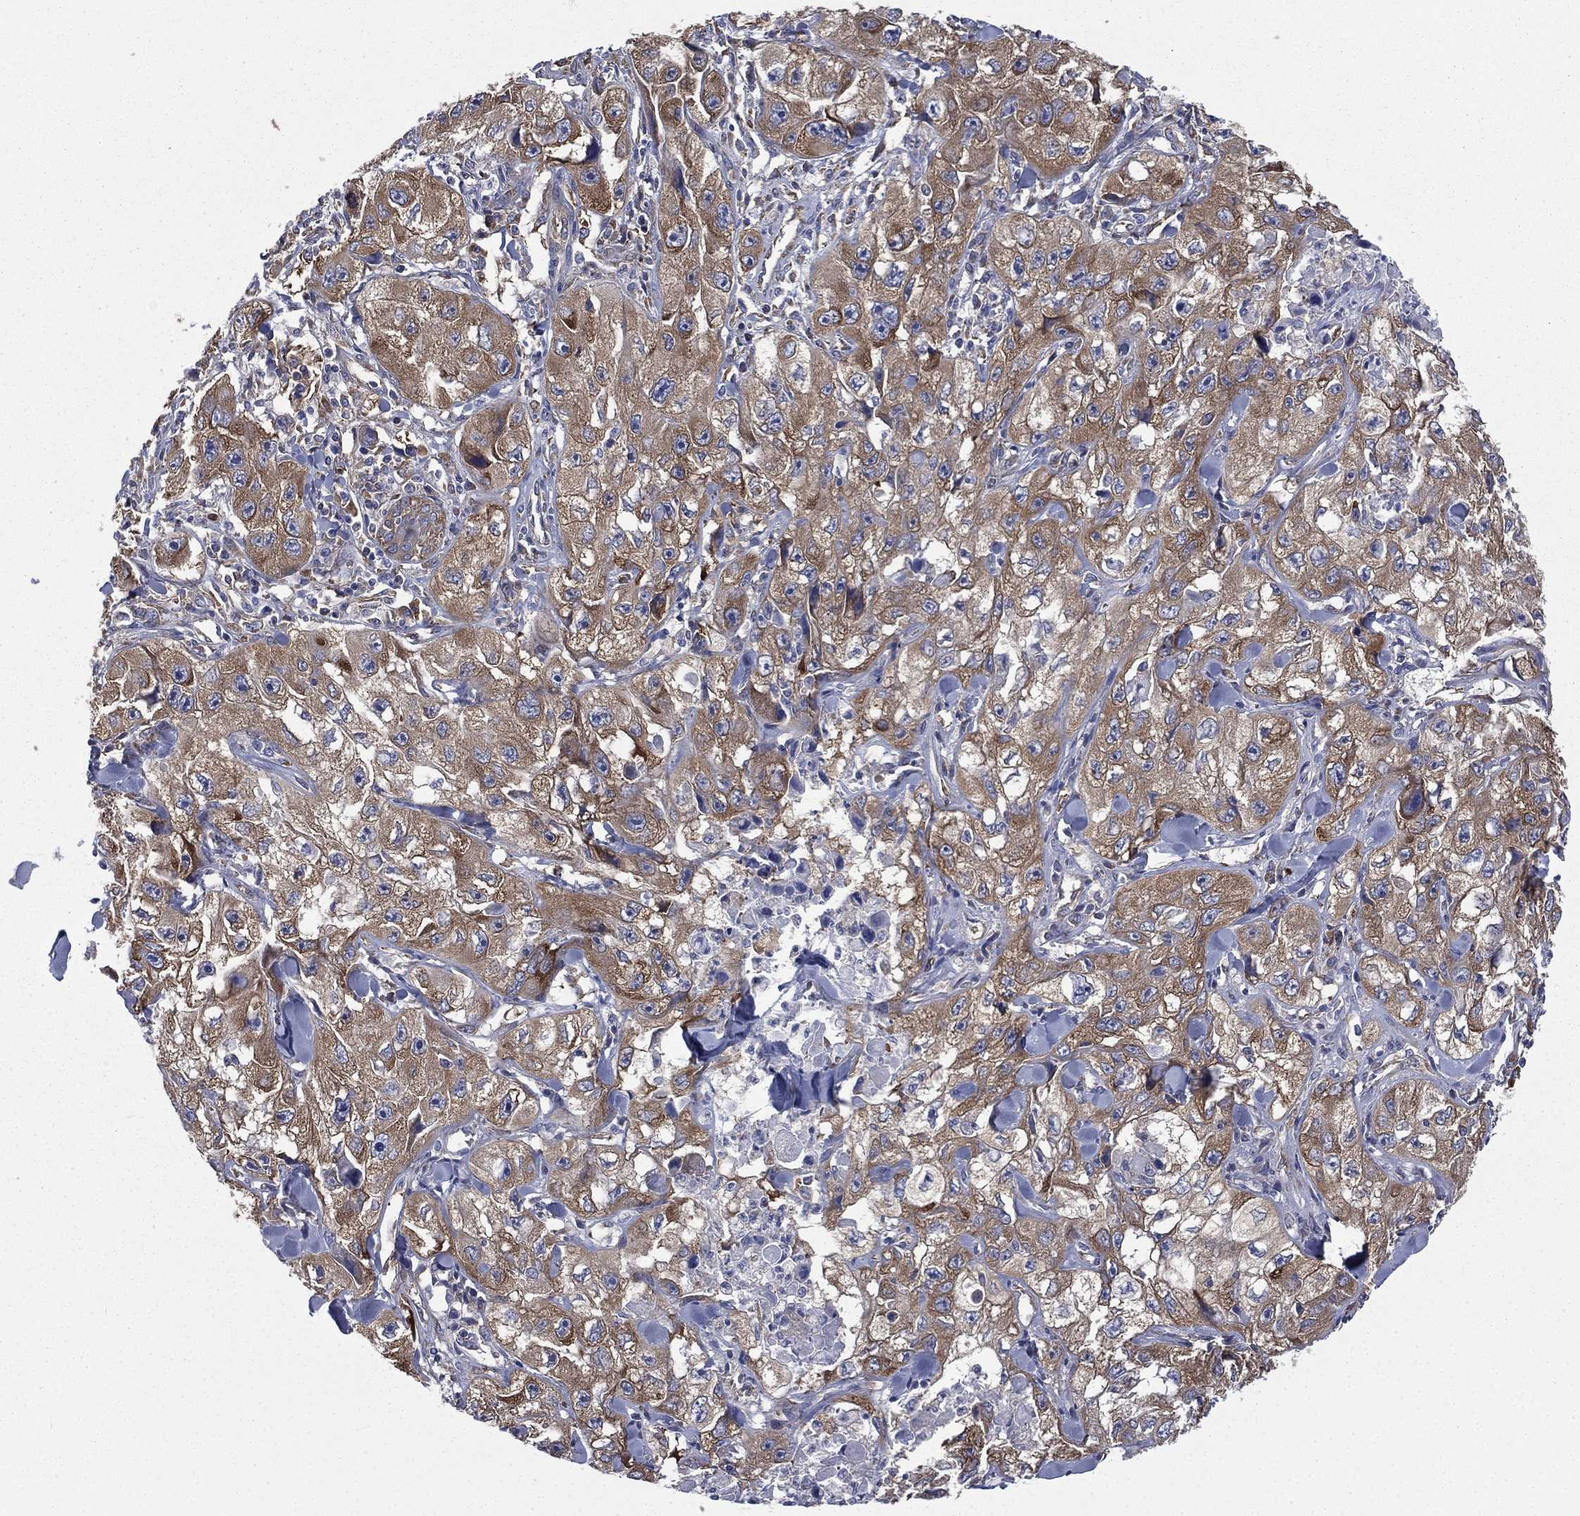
{"staining": {"intensity": "moderate", "quantity": ">75%", "location": "cytoplasmic/membranous"}, "tissue": "skin cancer", "cell_type": "Tumor cells", "image_type": "cancer", "snomed": [{"axis": "morphology", "description": "Squamous cell carcinoma, NOS"}, {"axis": "topography", "description": "Skin"}, {"axis": "topography", "description": "Subcutis"}], "caption": "Brown immunohistochemical staining in skin cancer exhibits moderate cytoplasmic/membranous expression in about >75% of tumor cells. (DAB (3,3'-diaminobenzidine) IHC with brightfield microscopy, high magnification).", "gene": "FARSA", "patient": {"sex": "male", "age": 73}}